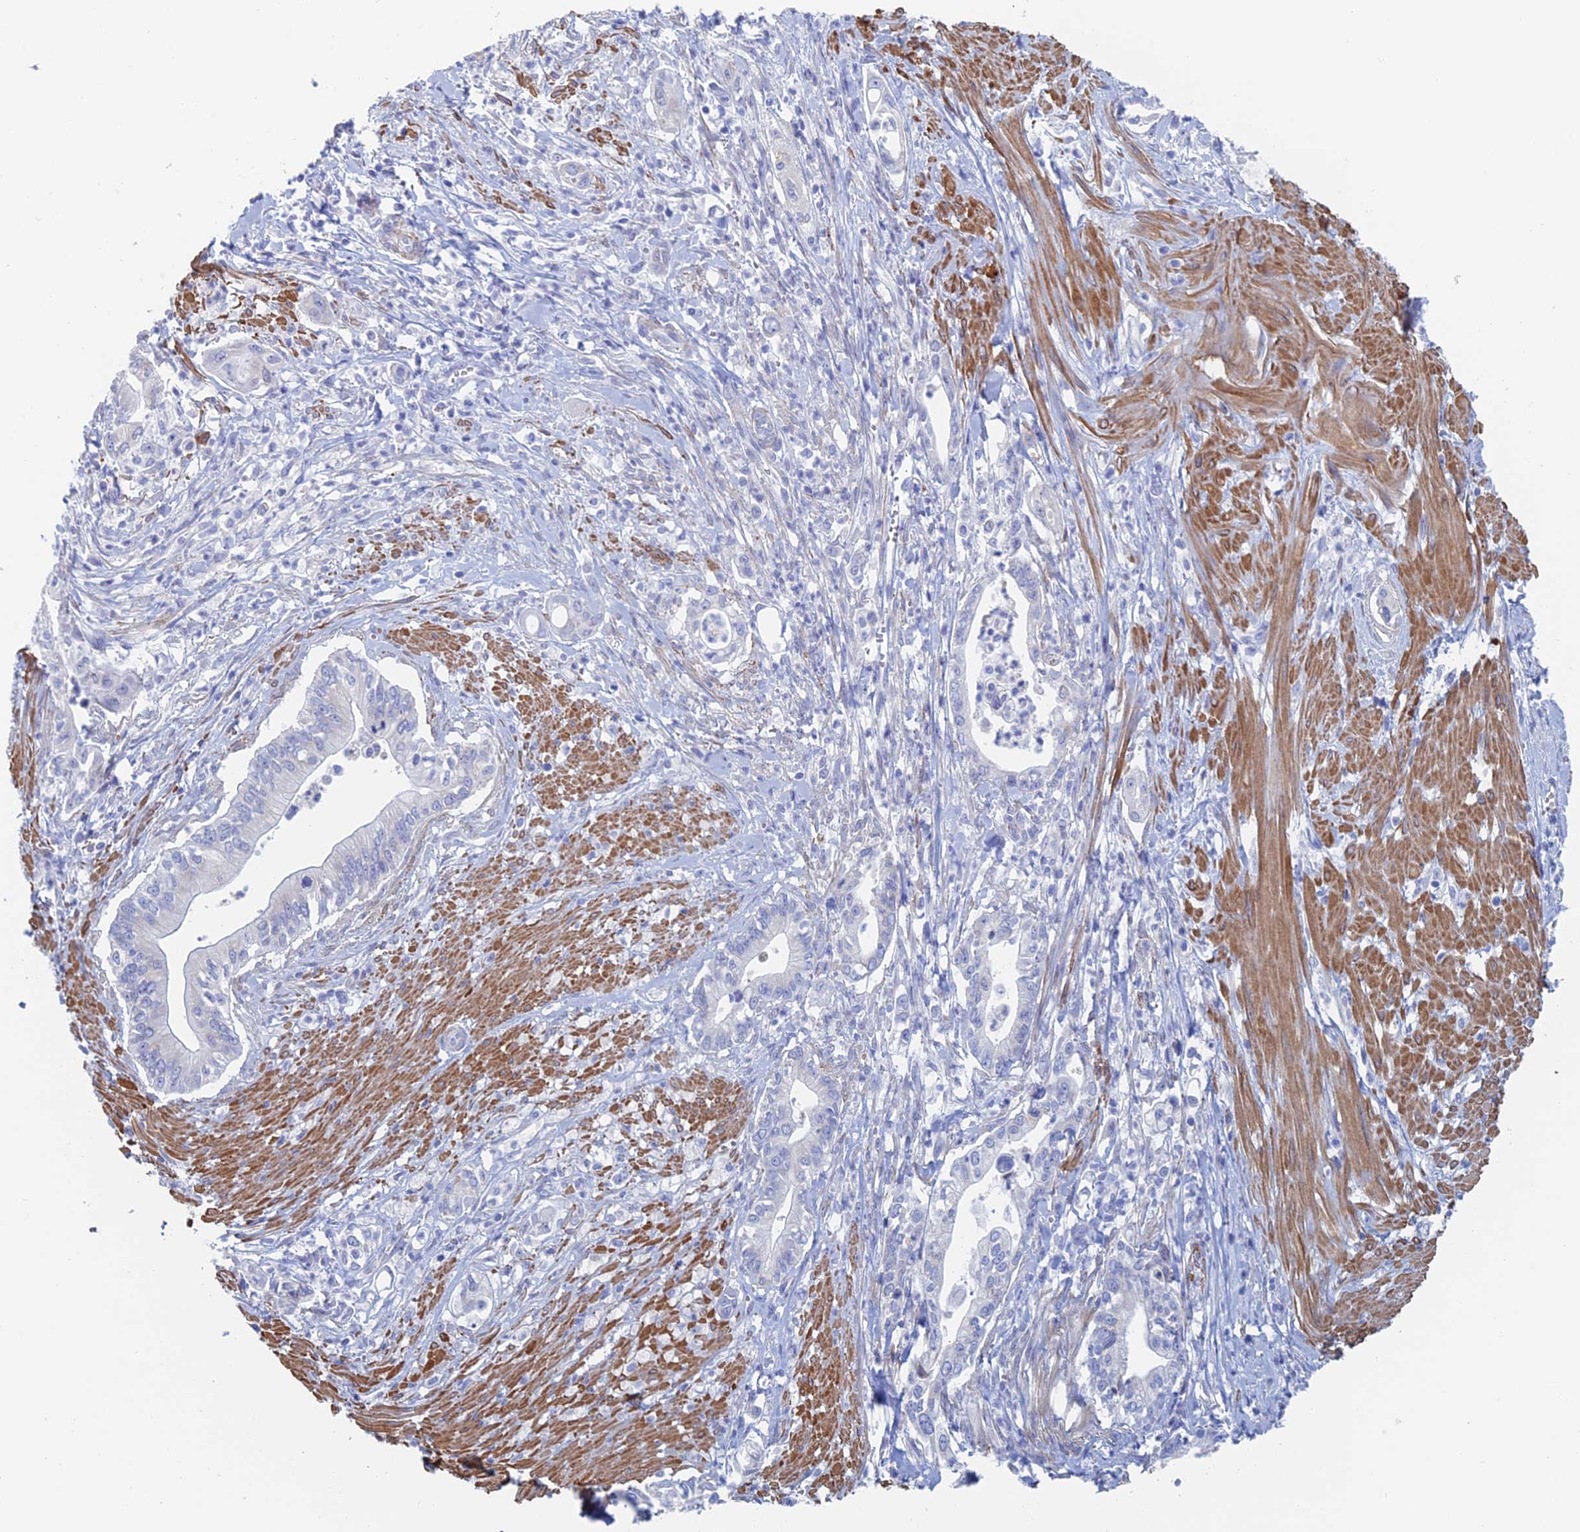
{"staining": {"intensity": "negative", "quantity": "none", "location": "none"}, "tissue": "pancreatic cancer", "cell_type": "Tumor cells", "image_type": "cancer", "snomed": [{"axis": "morphology", "description": "Adenocarcinoma, NOS"}, {"axis": "topography", "description": "Pancreas"}], "caption": "The photomicrograph reveals no significant positivity in tumor cells of adenocarcinoma (pancreatic). (DAB immunohistochemistry (IHC) visualized using brightfield microscopy, high magnification).", "gene": "KCNK18", "patient": {"sex": "male", "age": 78}}